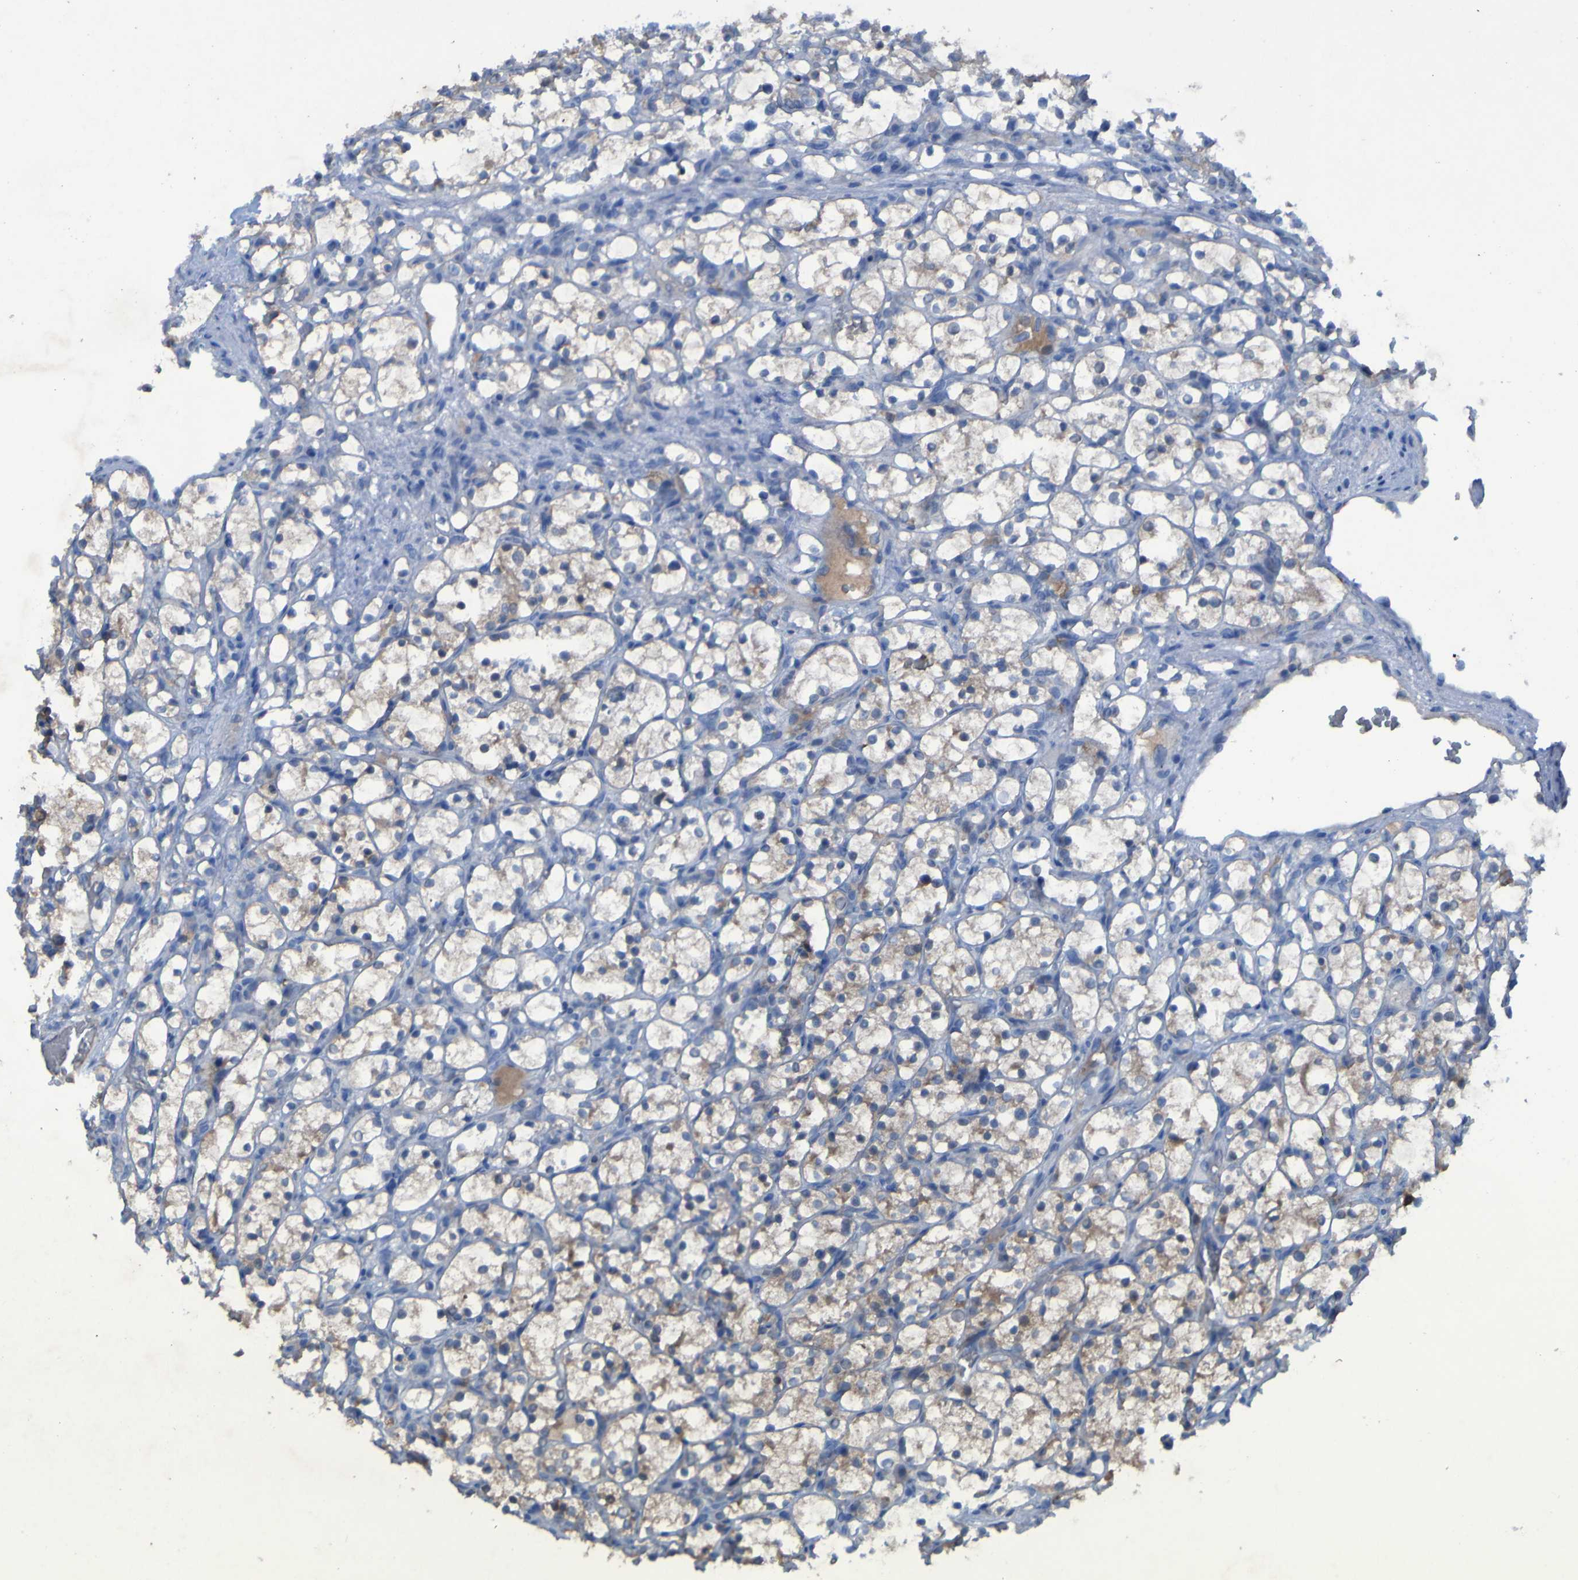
{"staining": {"intensity": "negative", "quantity": "none", "location": "none"}, "tissue": "renal cancer", "cell_type": "Tumor cells", "image_type": "cancer", "snomed": [{"axis": "morphology", "description": "Adenocarcinoma, NOS"}, {"axis": "topography", "description": "Kidney"}], "caption": "Tumor cells are negative for brown protein staining in renal adenocarcinoma.", "gene": "SGK2", "patient": {"sex": "female", "age": 69}}